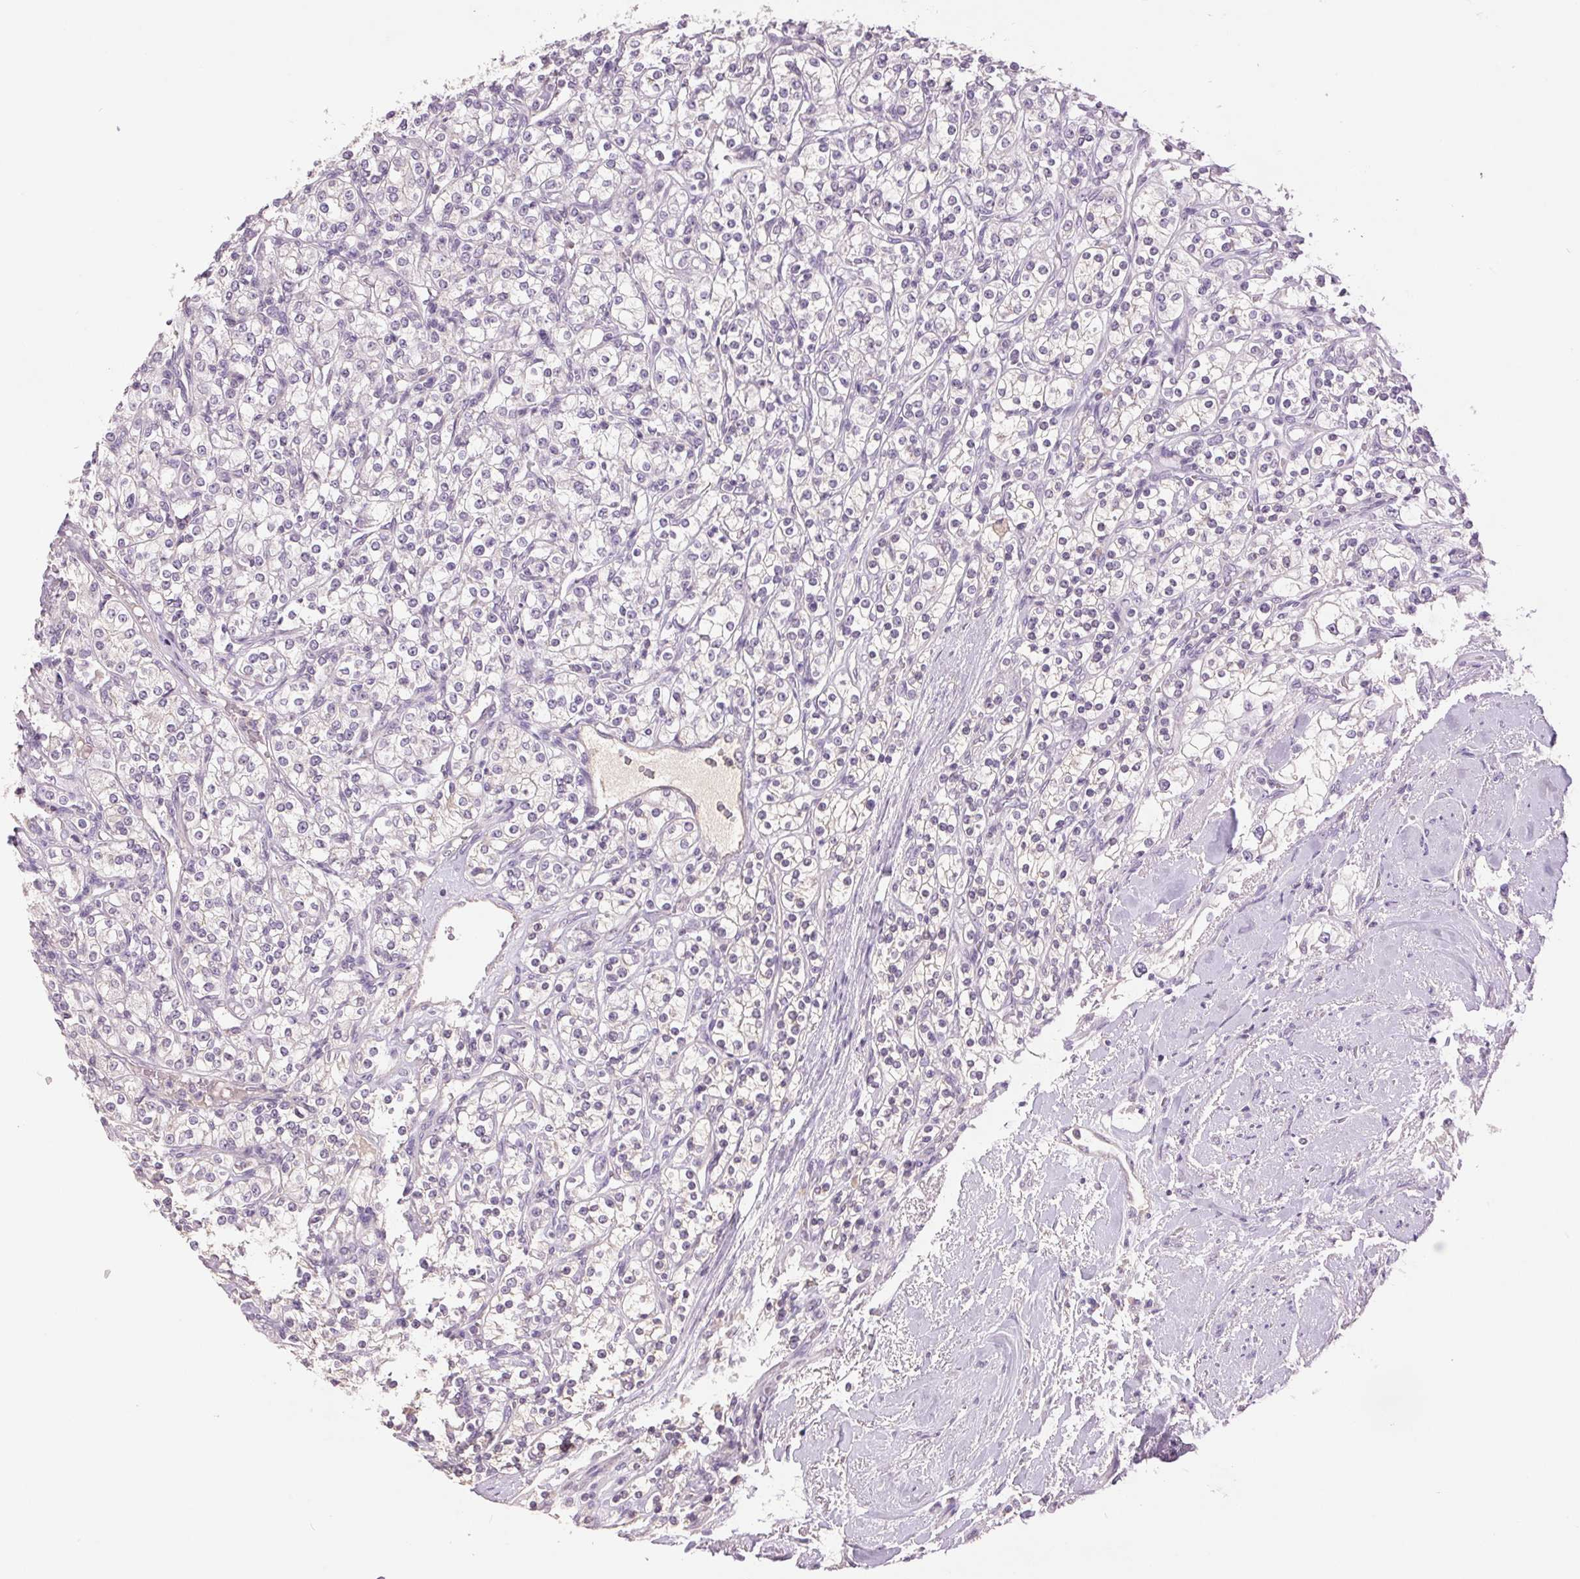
{"staining": {"intensity": "negative", "quantity": "none", "location": "none"}, "tissue": "renal cancer", "cell_type": "Tumor cells", "image_type": "cancer", "snomed": [{"axis": "morphology", "description": "Adenocarcinoma, NOS"}, {"axis": "topography", "description": "Kidney"}], "caption": "An IHC histopathology image of renal cancer is shown. There is no staining in tumor cells of renal cancer.", "gene": "FXYD4", "patient": {"sex": "male", "age": 77}}